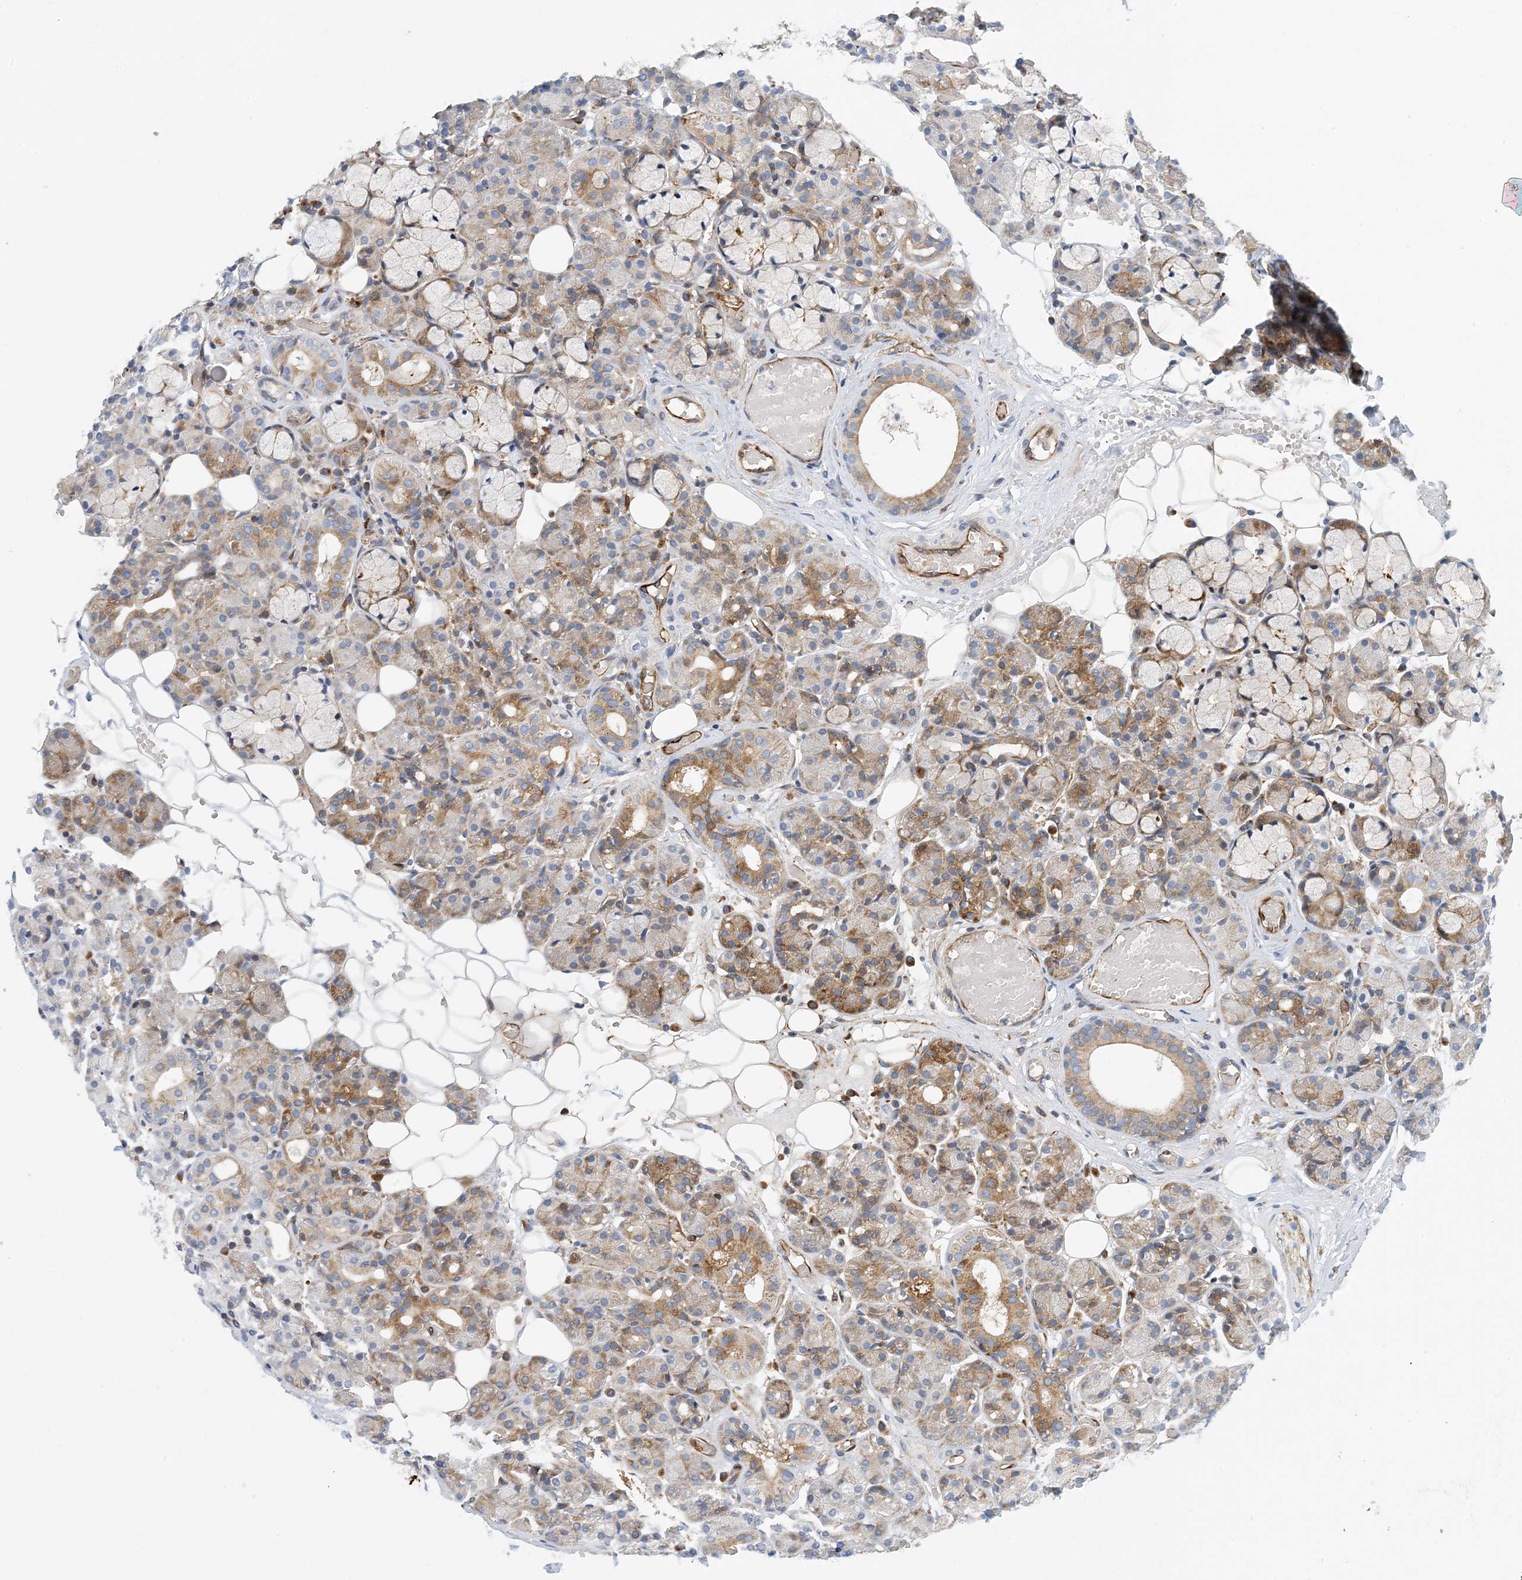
{"staining": {"intensity": "moderate", "quantity": "<25%", "location": "cytoplasmic/membranous"}, "tissue": "salivary gland", "cell_type": "Glandular cells", "image_type": "normal", "snomed": [{"axis": "morphology", "description": "Normal tissue, NOS"}, {"axis": "topography", "description": "Salivary gland"}], "caption": "Immunohistochemistry (IHC) of normal salivary gland demonstrates low levels of moderate cytoplasmic/membranous expression in about <25% of glandular cells.", "gene": "PCDHA2", "patient": {"sex": "male", "age": 63}}